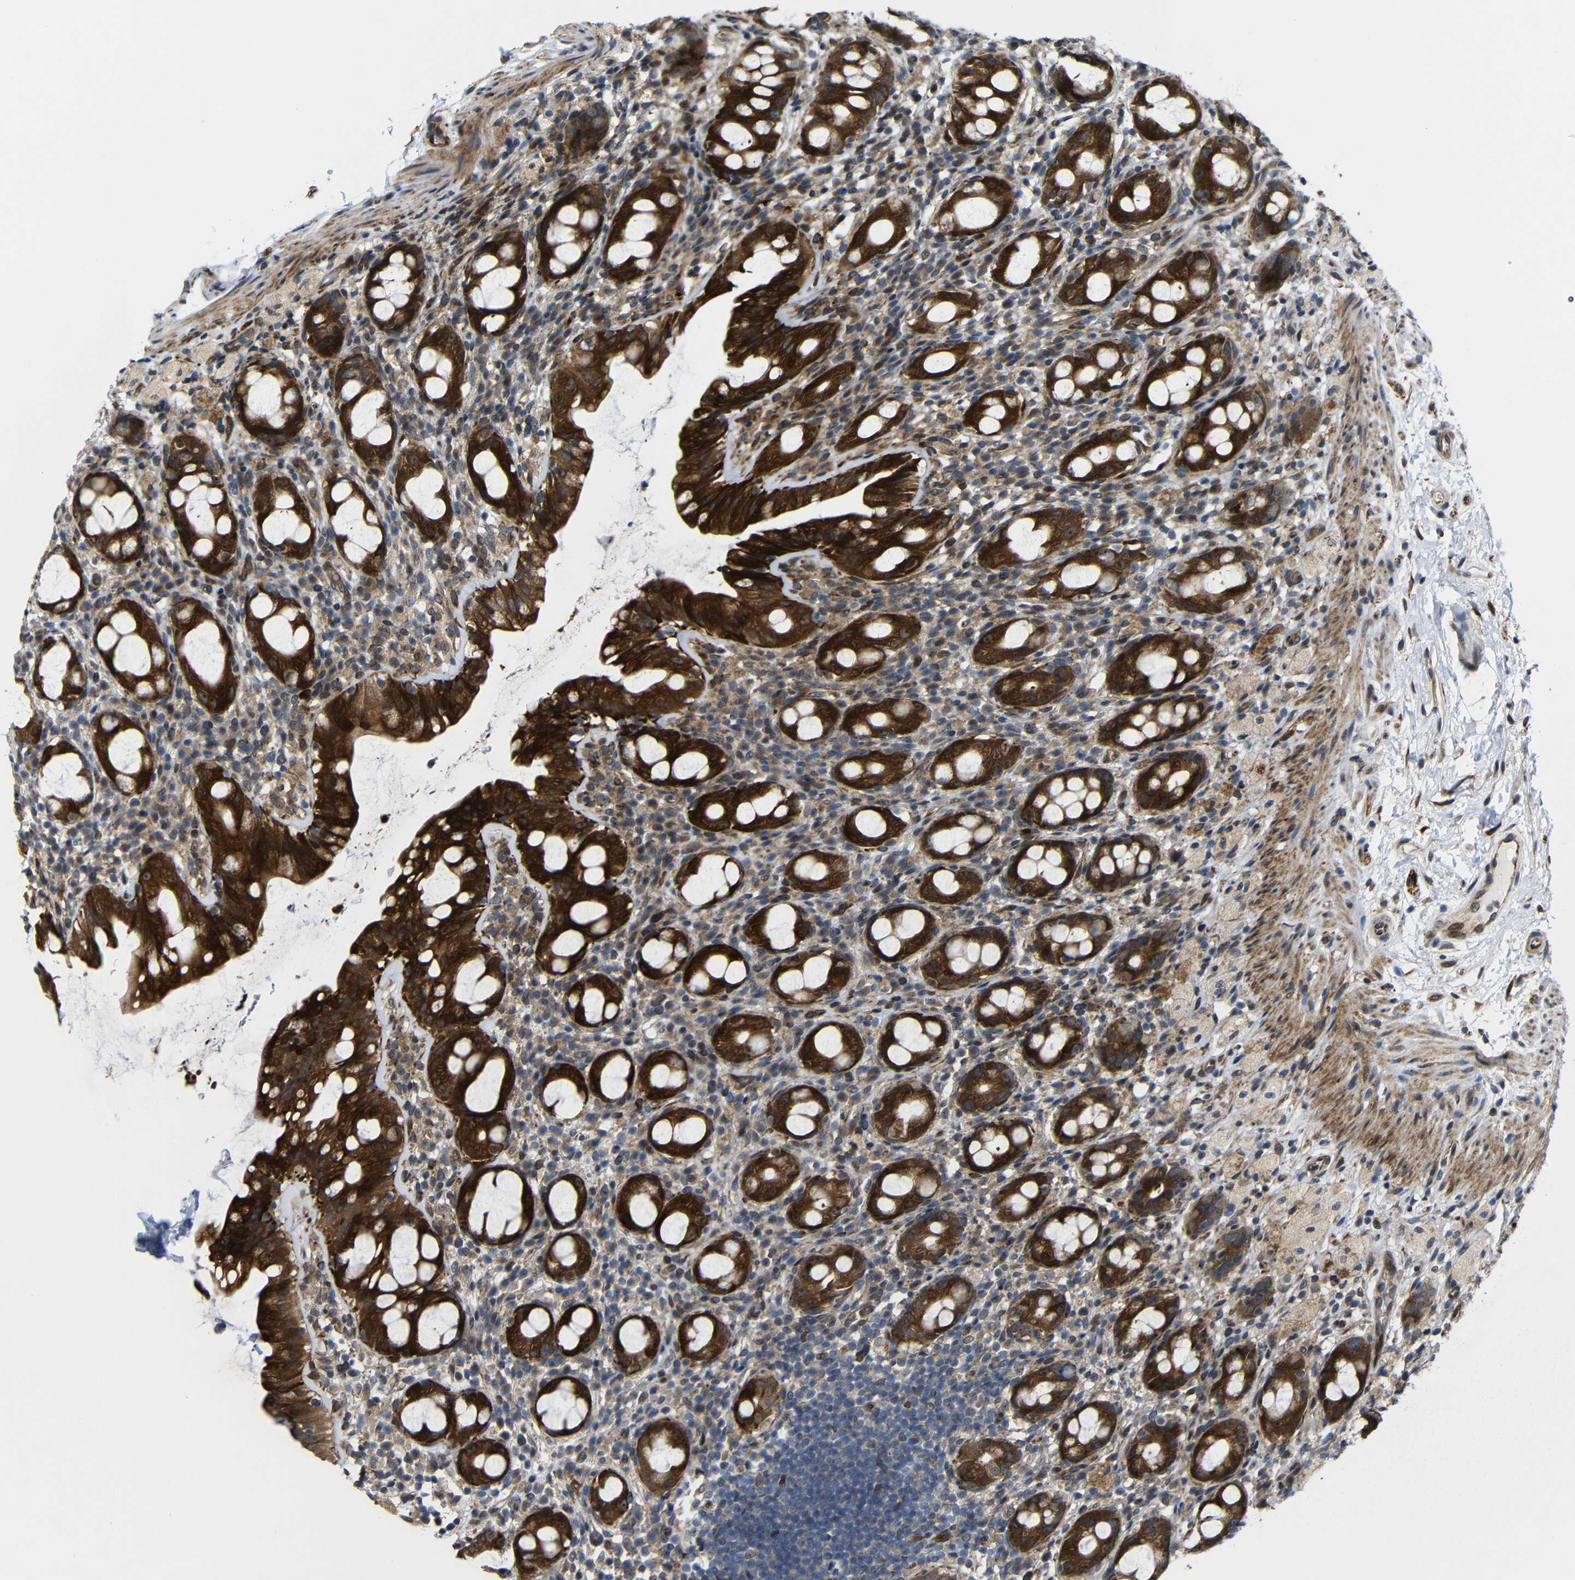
{"staining": {"intensity": "strong", "quantity": ">75%", "location": "cytoplasmic/membranous"}, "tissue": "rectum", "cell_type": "Glandular cells", "image_type": "normal", "snomed": [{"axis": "morphology", "description": "Normal tissue, NOS"}, {"axis": "topography", "description": "Rectum"}], "caption": "Benign rectum exhibits strong cytoplasmic/membranous staining in approximately >75% of glandular cells, visualized by immunohistochemistry.", "gene": "P3H2", "patient": {"sex": "male", "age": 44}}